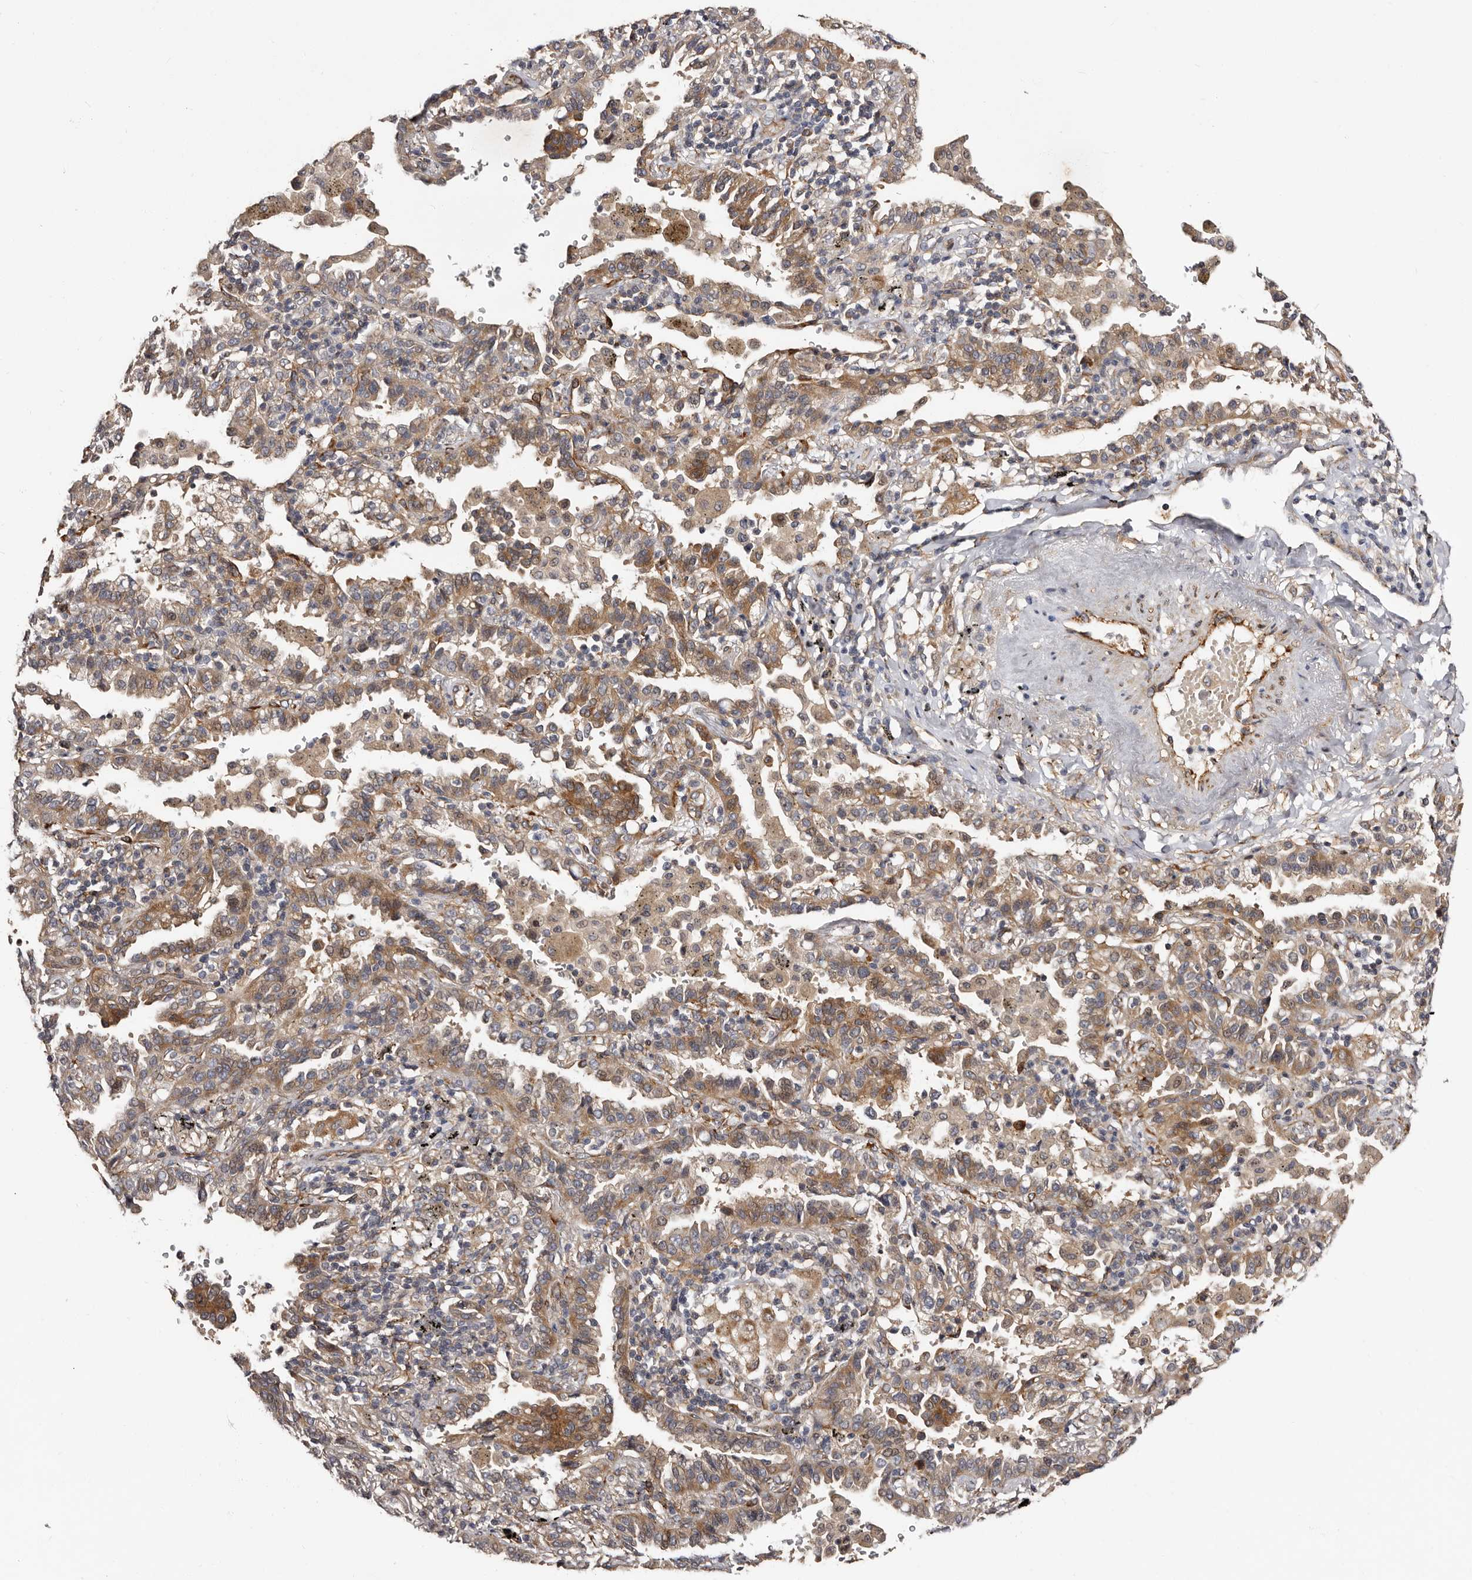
{"staining": {"intensity": "moderate", "quantity": ">75%", "location": "cytoplasmic/membranous"}, "tissue": "lung cancer", "cell_type": "Tumor cells", "image_type": "cancer", "snomed": [{"axis": "morphology", "description": "Normal tissue, NOS"}, {"axis": "morphology", "description": "Adenocarcinoma, NOS"}, {"axis": "topography", "description": "Lung"}], "caption": "Lung adenocarcinoma stained with DAB (3,3'-diaminobenzidine) IHC exhibits medium levels of moderate cytoplasmic/membranous staining in approximately >75% of tumor cells. The staining was performed using DAB, with brown indicating positive protein expression. Nuclei are stained blue with hematoxylin.", "gene": "TBC1D22B", "patient": {"sex": "male", "age": 59}}